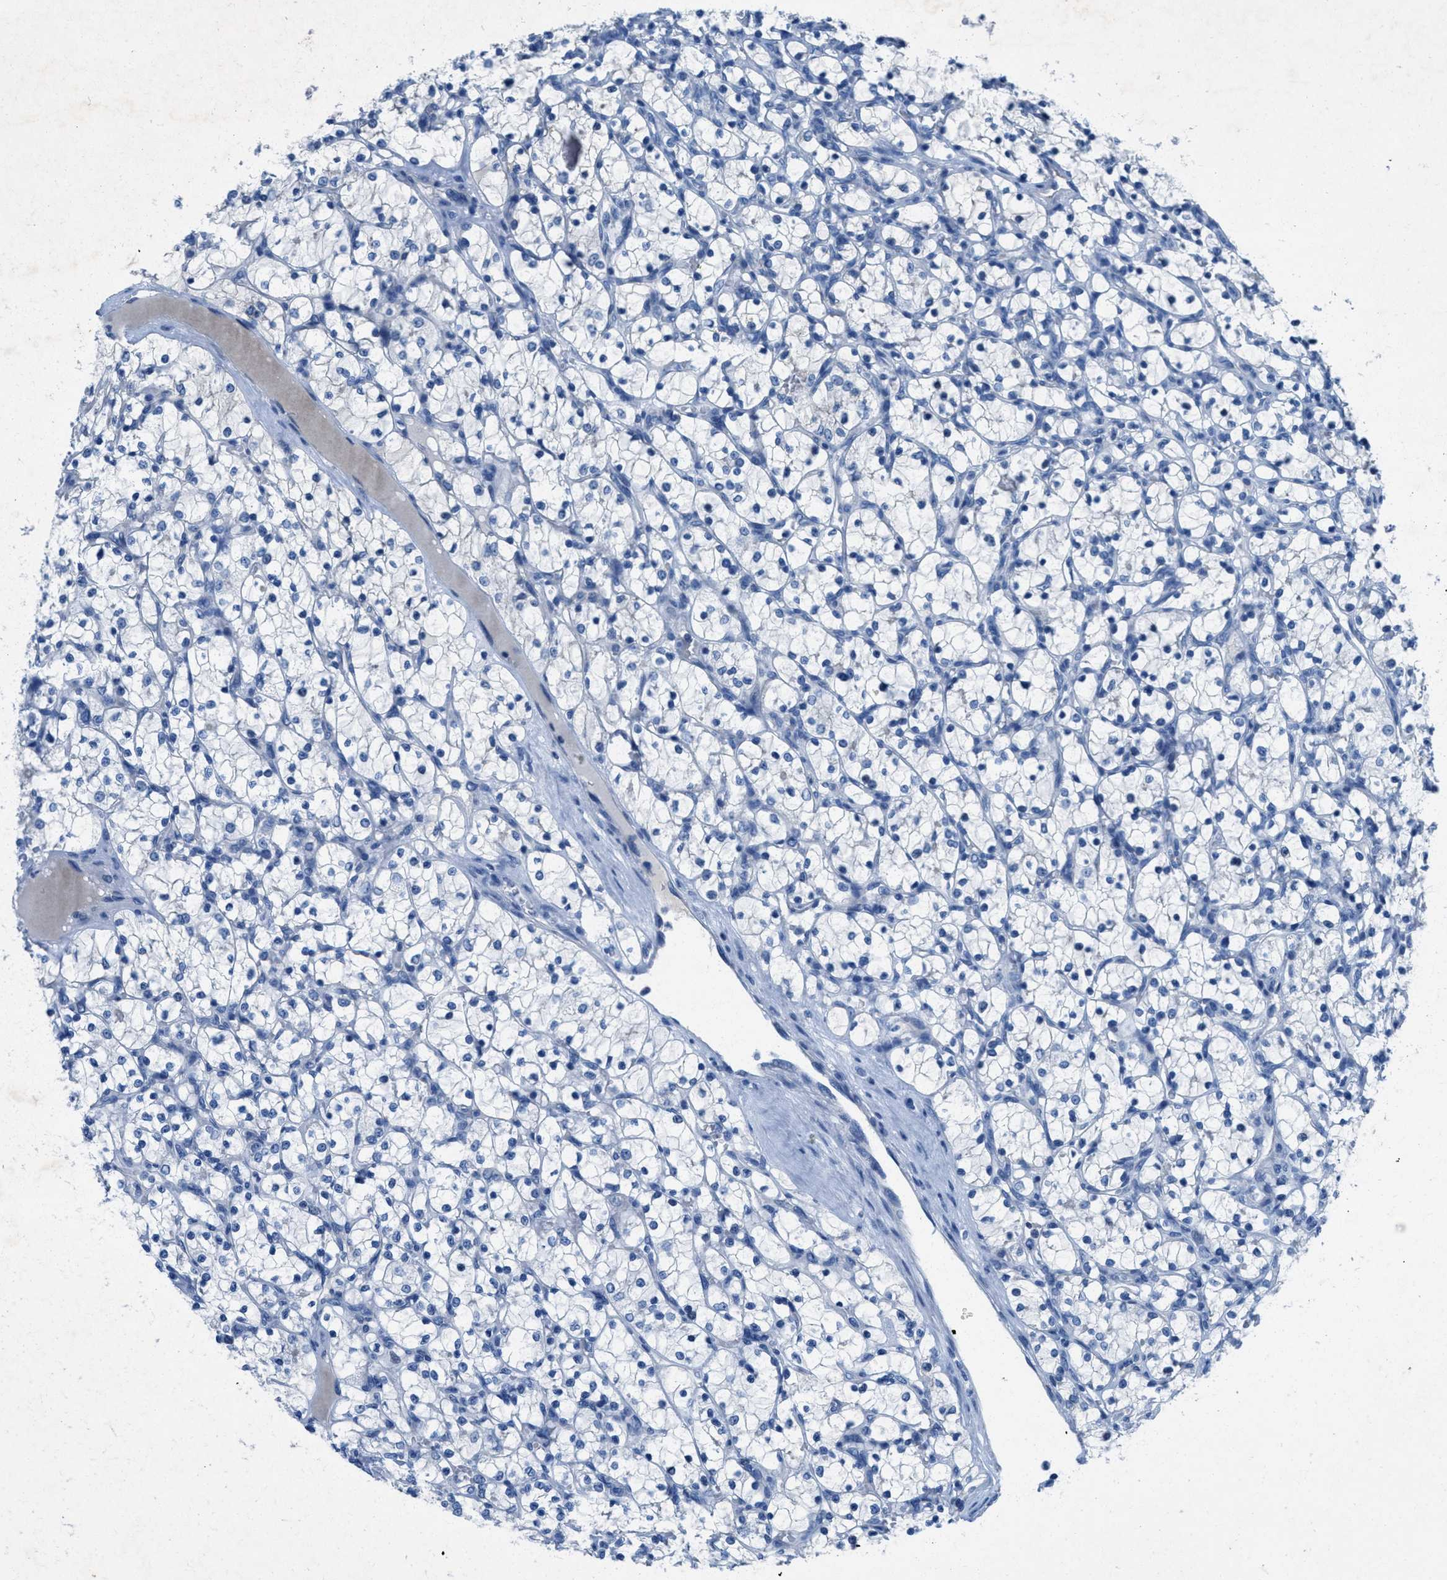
{"staining": {"intensity": "negative", "quantity": "none", "location": "none"}, "tissue": "renal cancer", "cell_type": "Tumor cells", "image_type": "cancer", "snomed": [{"axis": "morphology", "description": "Adenocarcinoma, NOS"}, {"axis": "topography", "description": "Kidney"}], "caption": "Photomicrograph shows no significant protein expression in tumor cells of renal cancer.", "gene": "GALNT17", "patient": {"sex": "female", "age": 69}}